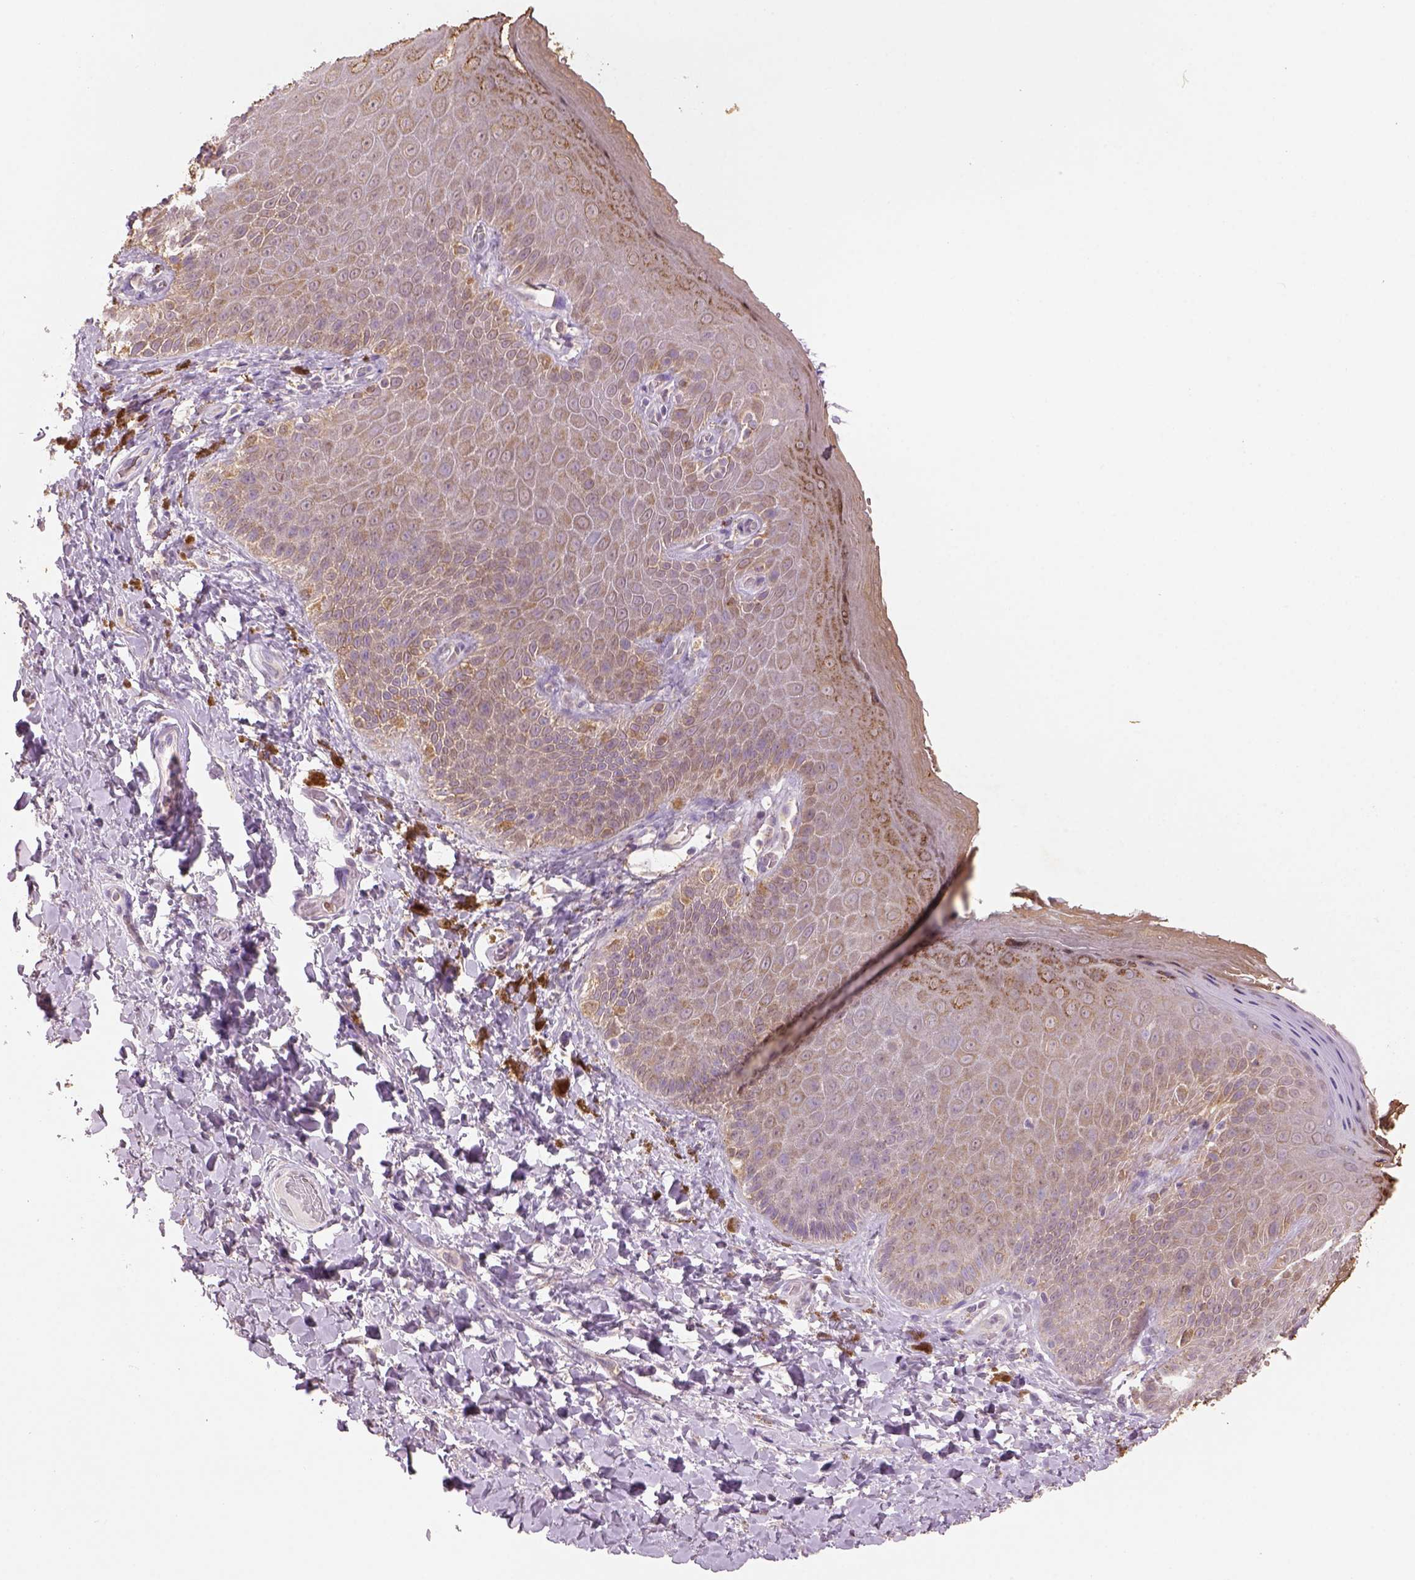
{"staining": {"intensity": "moderate", "quantity": ">75%", "location": "cytoplasmic/membranous"}, "tissue": "skin", "cell_type": "Epidermal cells", "image_type": "normal", "snomed": [{"axis": "morphology", "description": "Normal tissue, NOS"}, {"axis": "topography", "description": "Anal"}], "caption": "Moderate cytoplasmic/membranous staining is identified in approximately >75% of epidermal cells in normal skin. (Brightfield microscopy of DAB IHC at high magnification).", "gene": "AP2B1", "patient": {"sex": "male", "age": 53}}